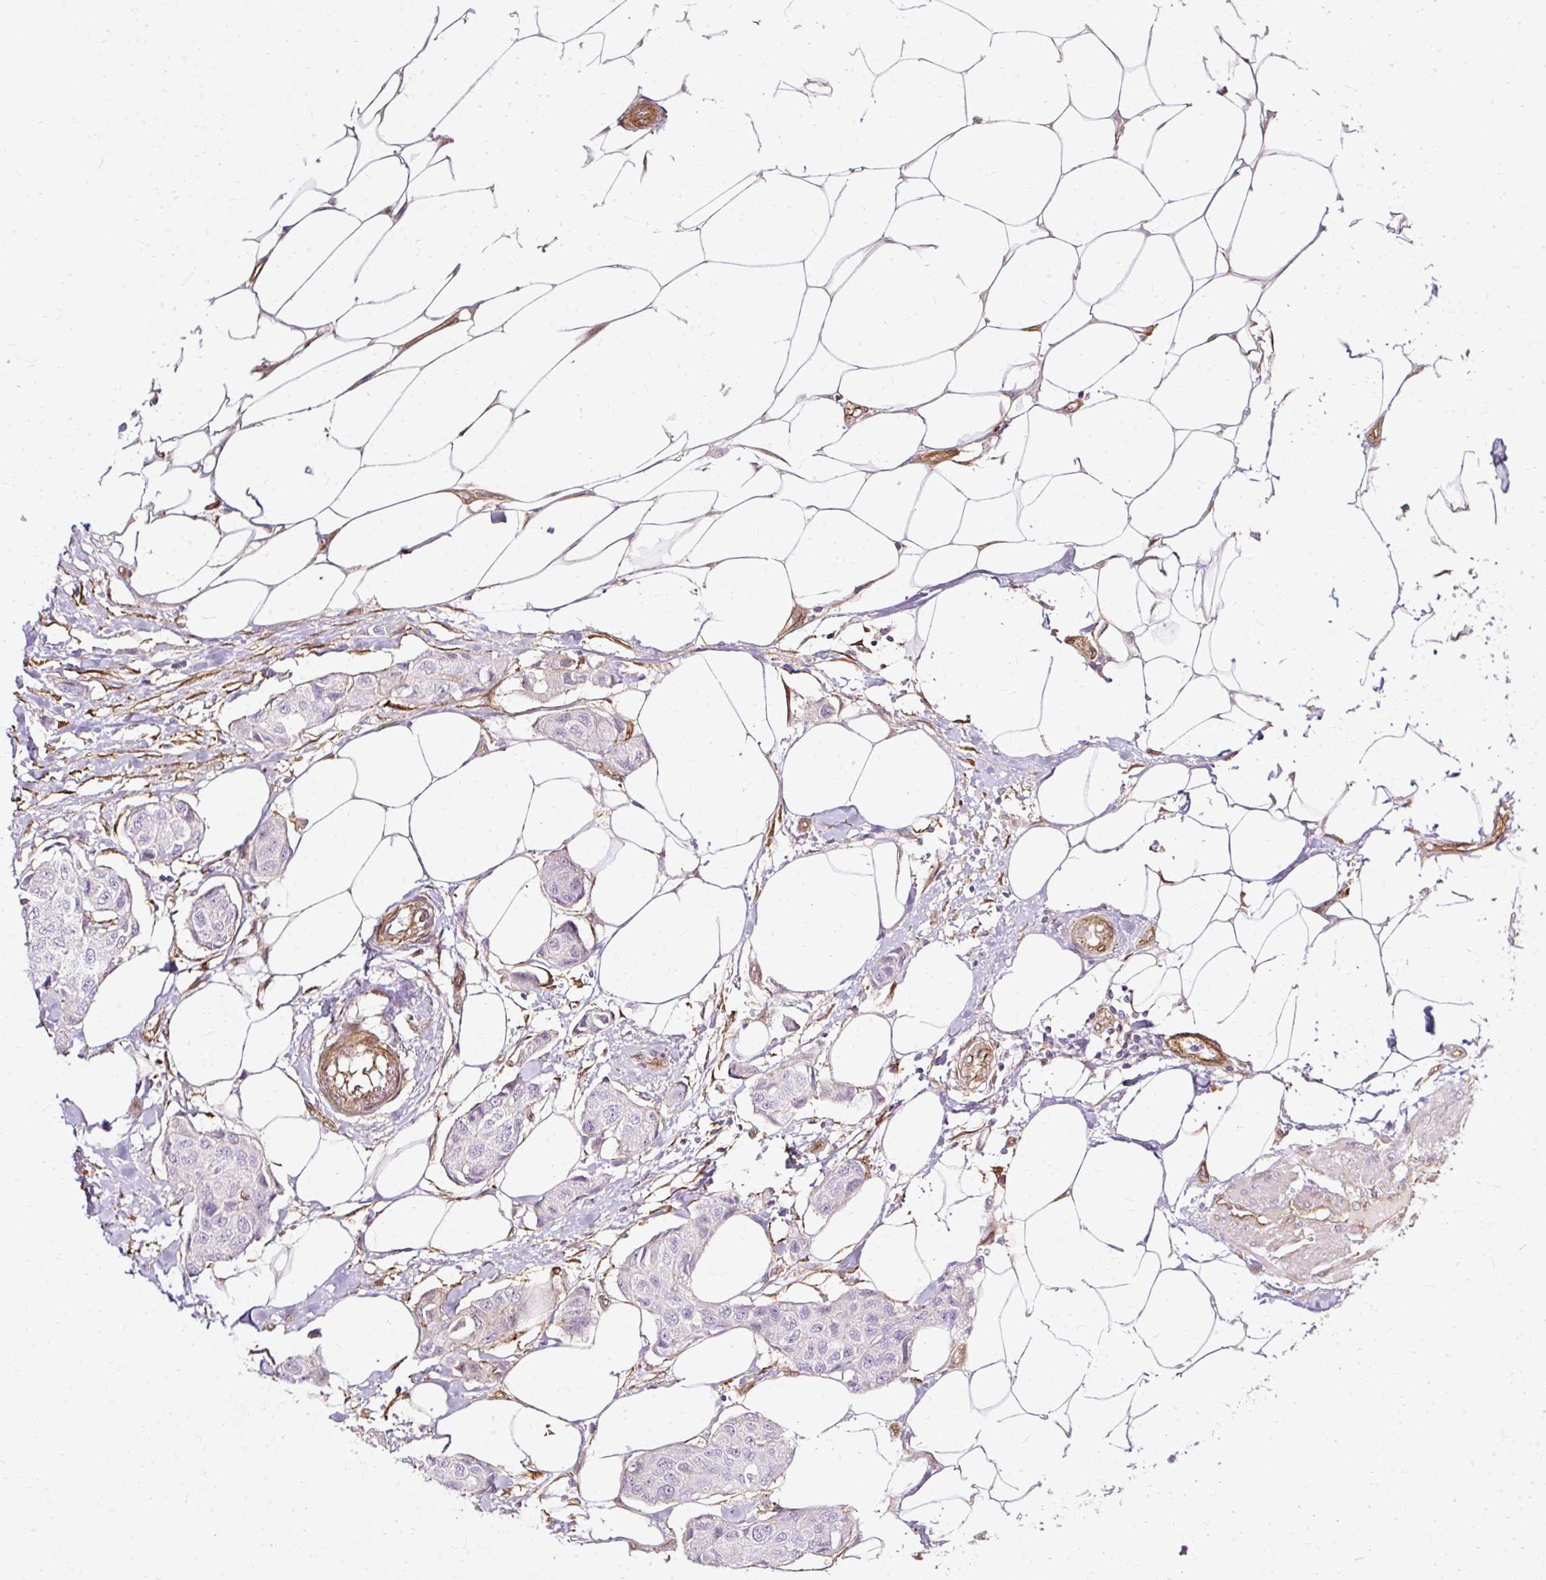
{"staining": {"intensity": "negative", "quantity": "none", "location": "none"}, "tissue": "breast cancer", "cell_type": "Tumor cells", "image_type": "cancer", "snomed": [{"axis": "morphology", "description": "Duct carcinoma"}, {"axis": "topography", "description": "Breast"}, {"axis": "topography", "description": "Lymph node"}], "caption": "A histopathology image of breast cancer stained for a protein displays no brown staining in tumor cells.", "gene": "CNN3", "patient": {"sex": "female", "age": 80}}